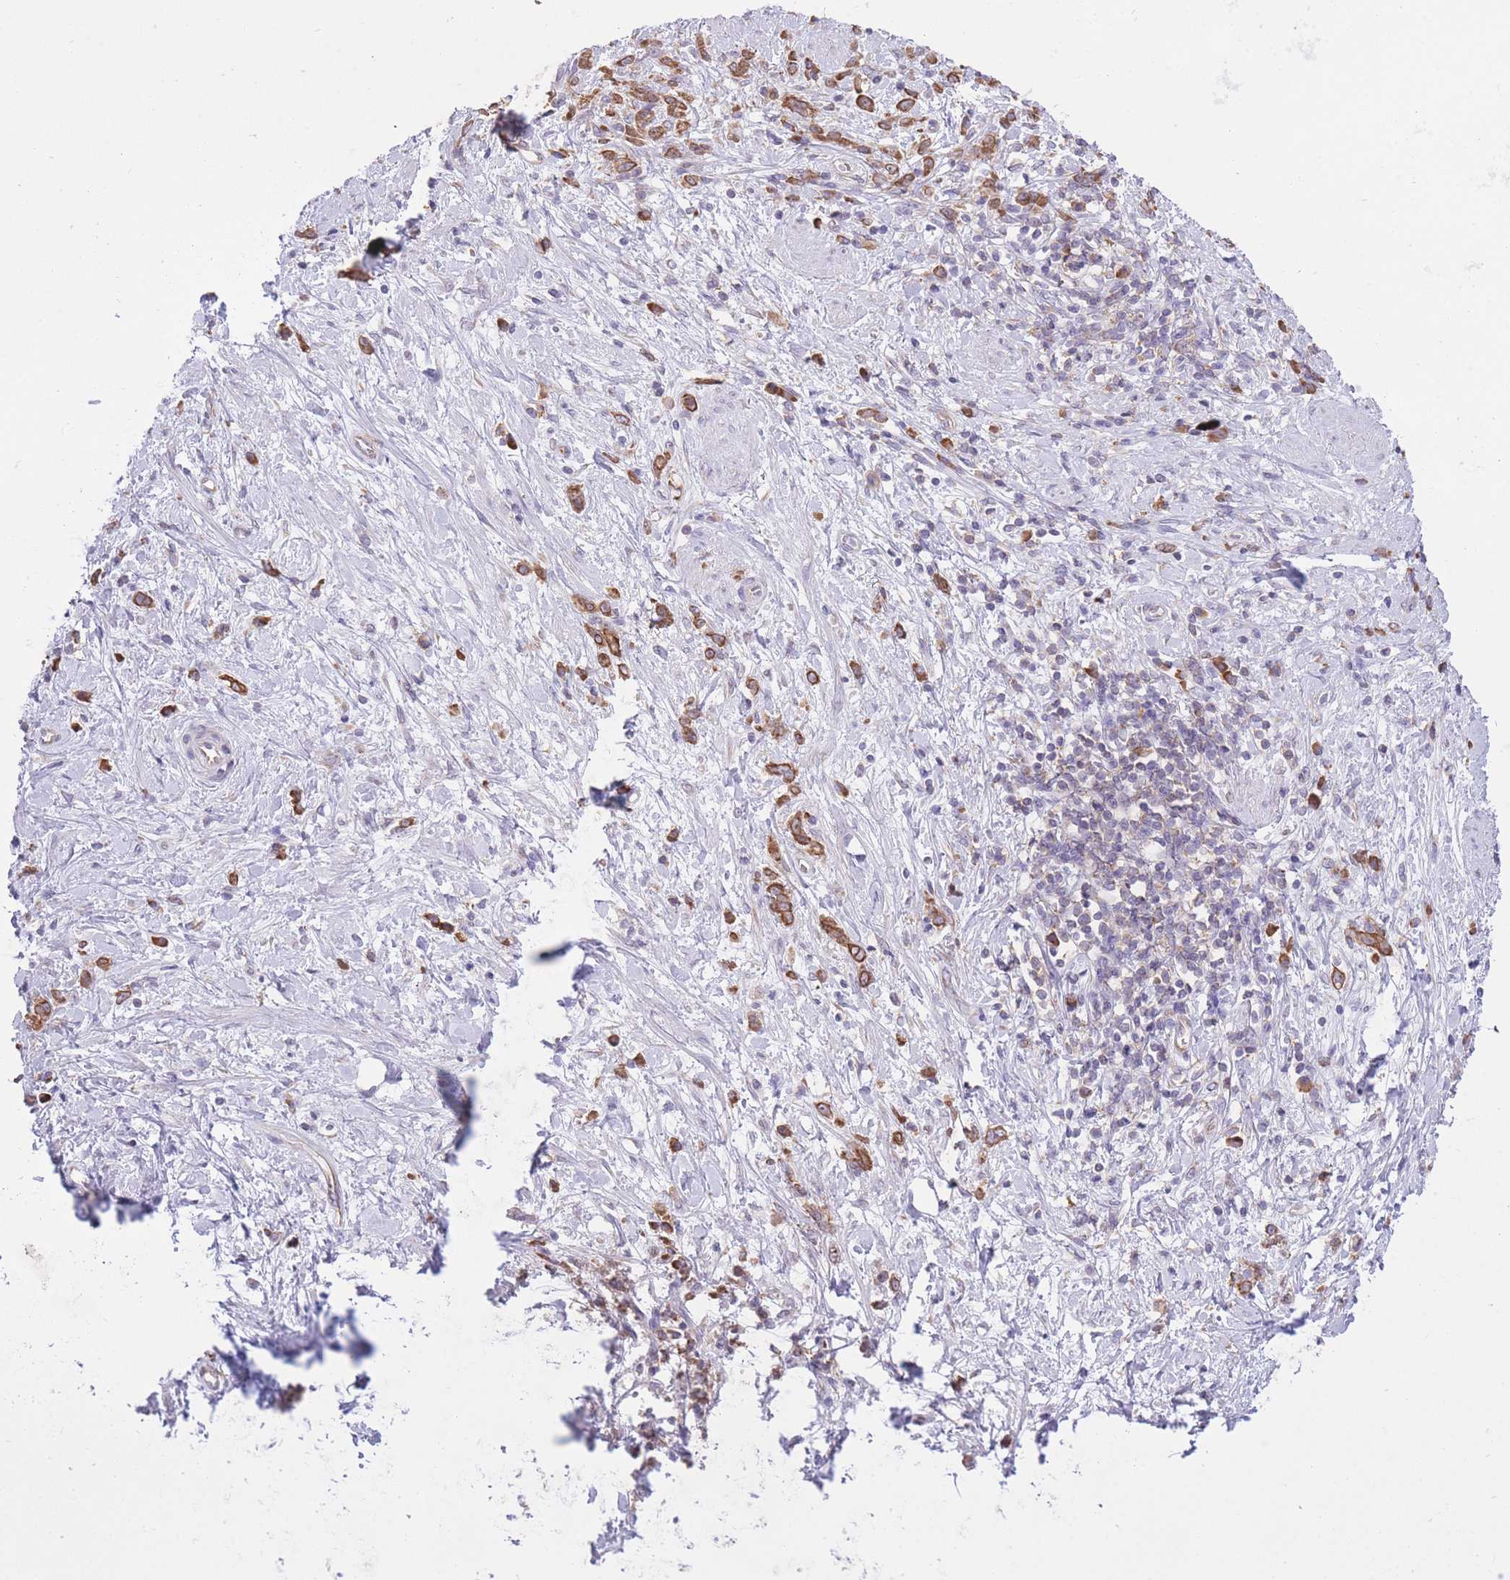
{"staining": {"intensity": "strong", "quantity": ">75%", "location": "cytoplasmic/membranous"}, "tissue": "stomach cancer", "cell_type": "Tumor cells", "image_type": "cancer", "snomed": [{"axis": "morphology", "description": "Adenocarcinoma, NOS"}, {"axis": "topography", "description": "Stomach"}], "caption": "Immunohistochemical staining of human stomach adenocarcinoma reveals strong cytoplasmic/membranous protein staining in about >75% of tumor cells. (Brightfield microscopy of DAB IHC at high magnification).", "gene": "ZNF501", "patient": {"sex": "female", "age": 60}}